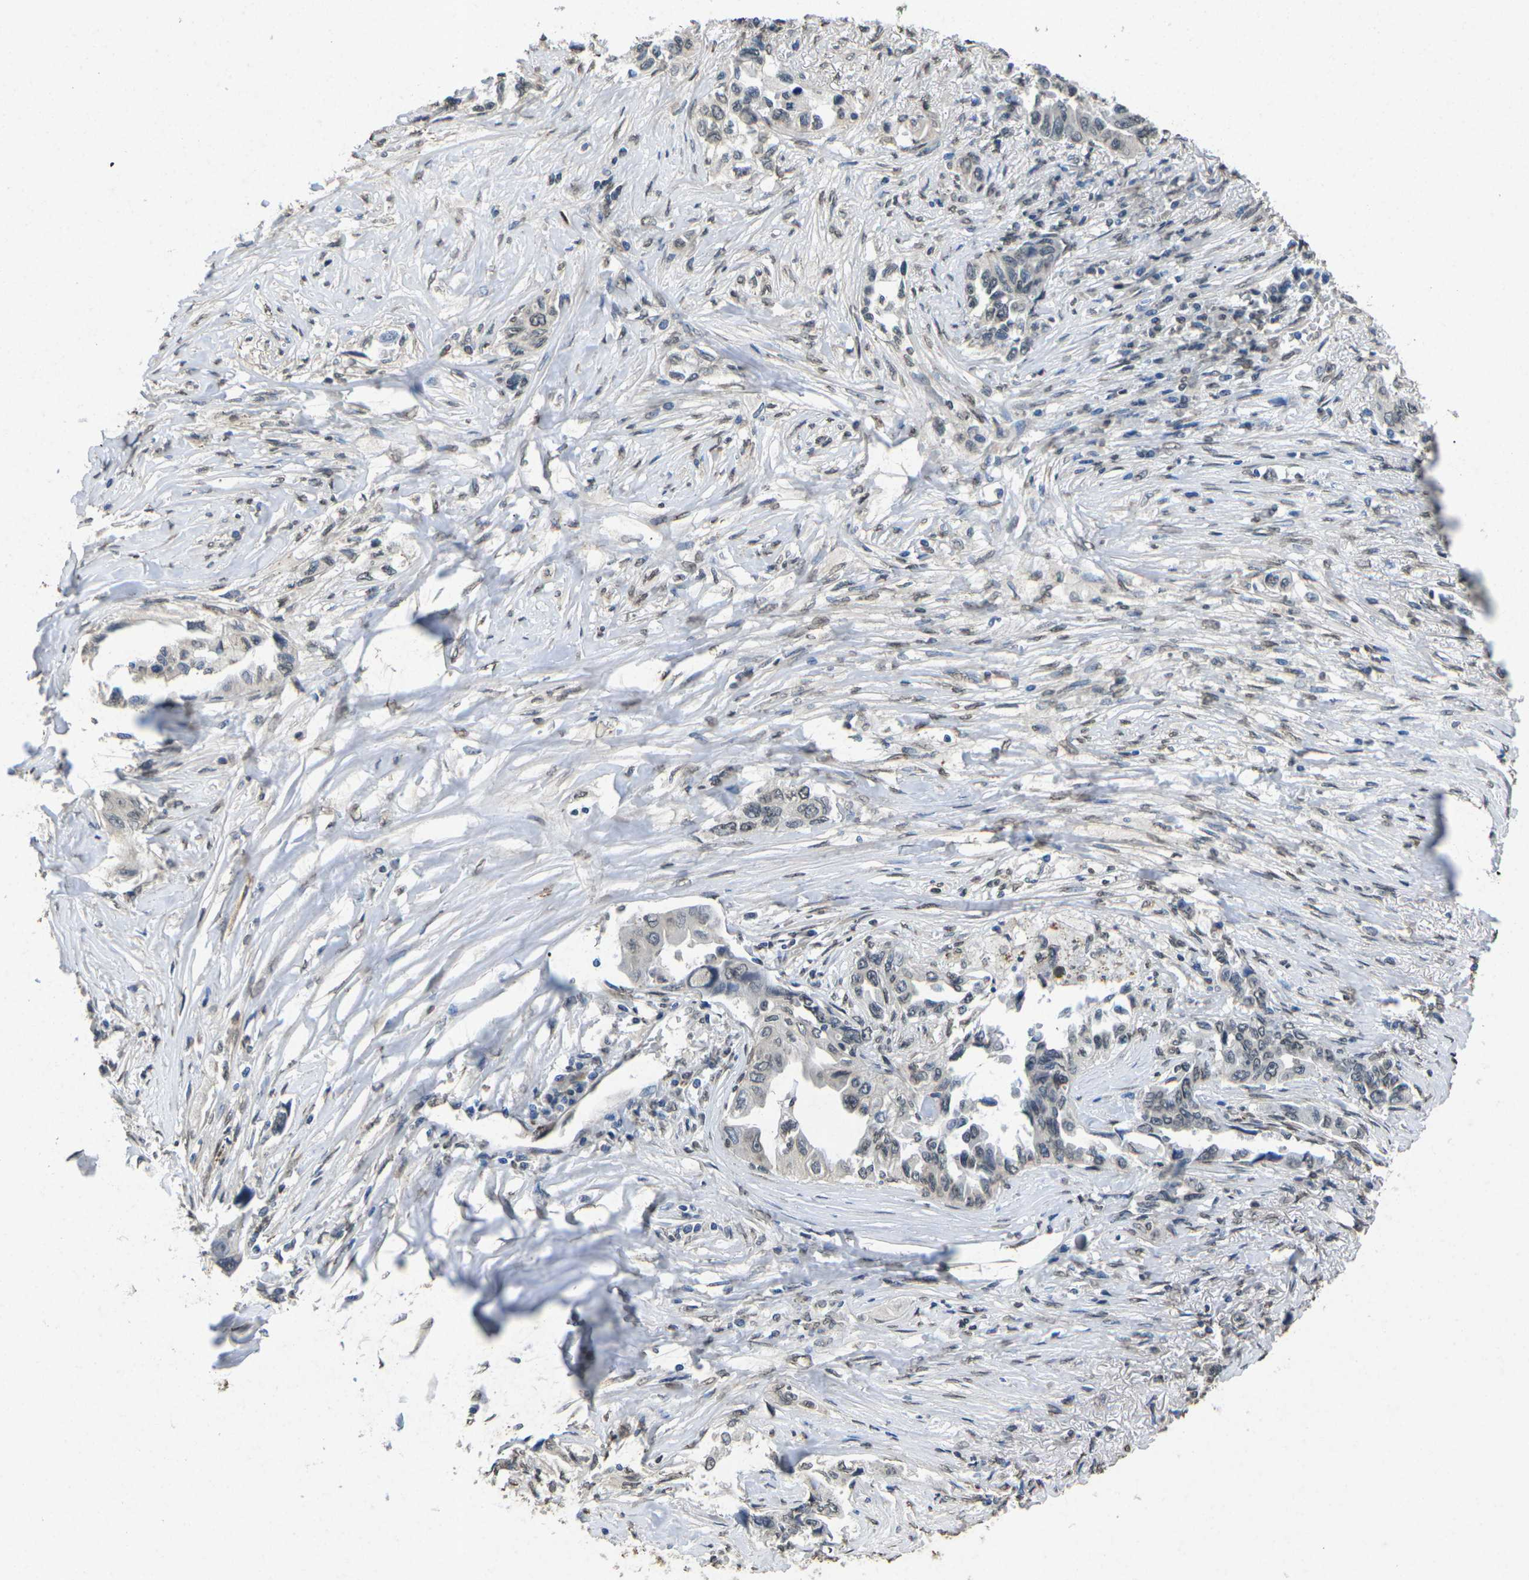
{"staining": {"intensity": "weak", "quantity": "<25%", "location": "nuclear"}, "tissue": "lung cancer", "cell_type": "Tumor cells", "image_type": "cancer", "snomed": [{"axis": "morphology", "description": "Adenocarcinoma, NOS"}, {"axis": "topography", "description": "Lung"}], "caption": "The immunohistochemistry (IHC) image has no significant positivity in tumor cells of adenocarcinoma (lung) tissue.", "gene": "SCNN1B", "patient": {"sex": "female", "age": 51}}